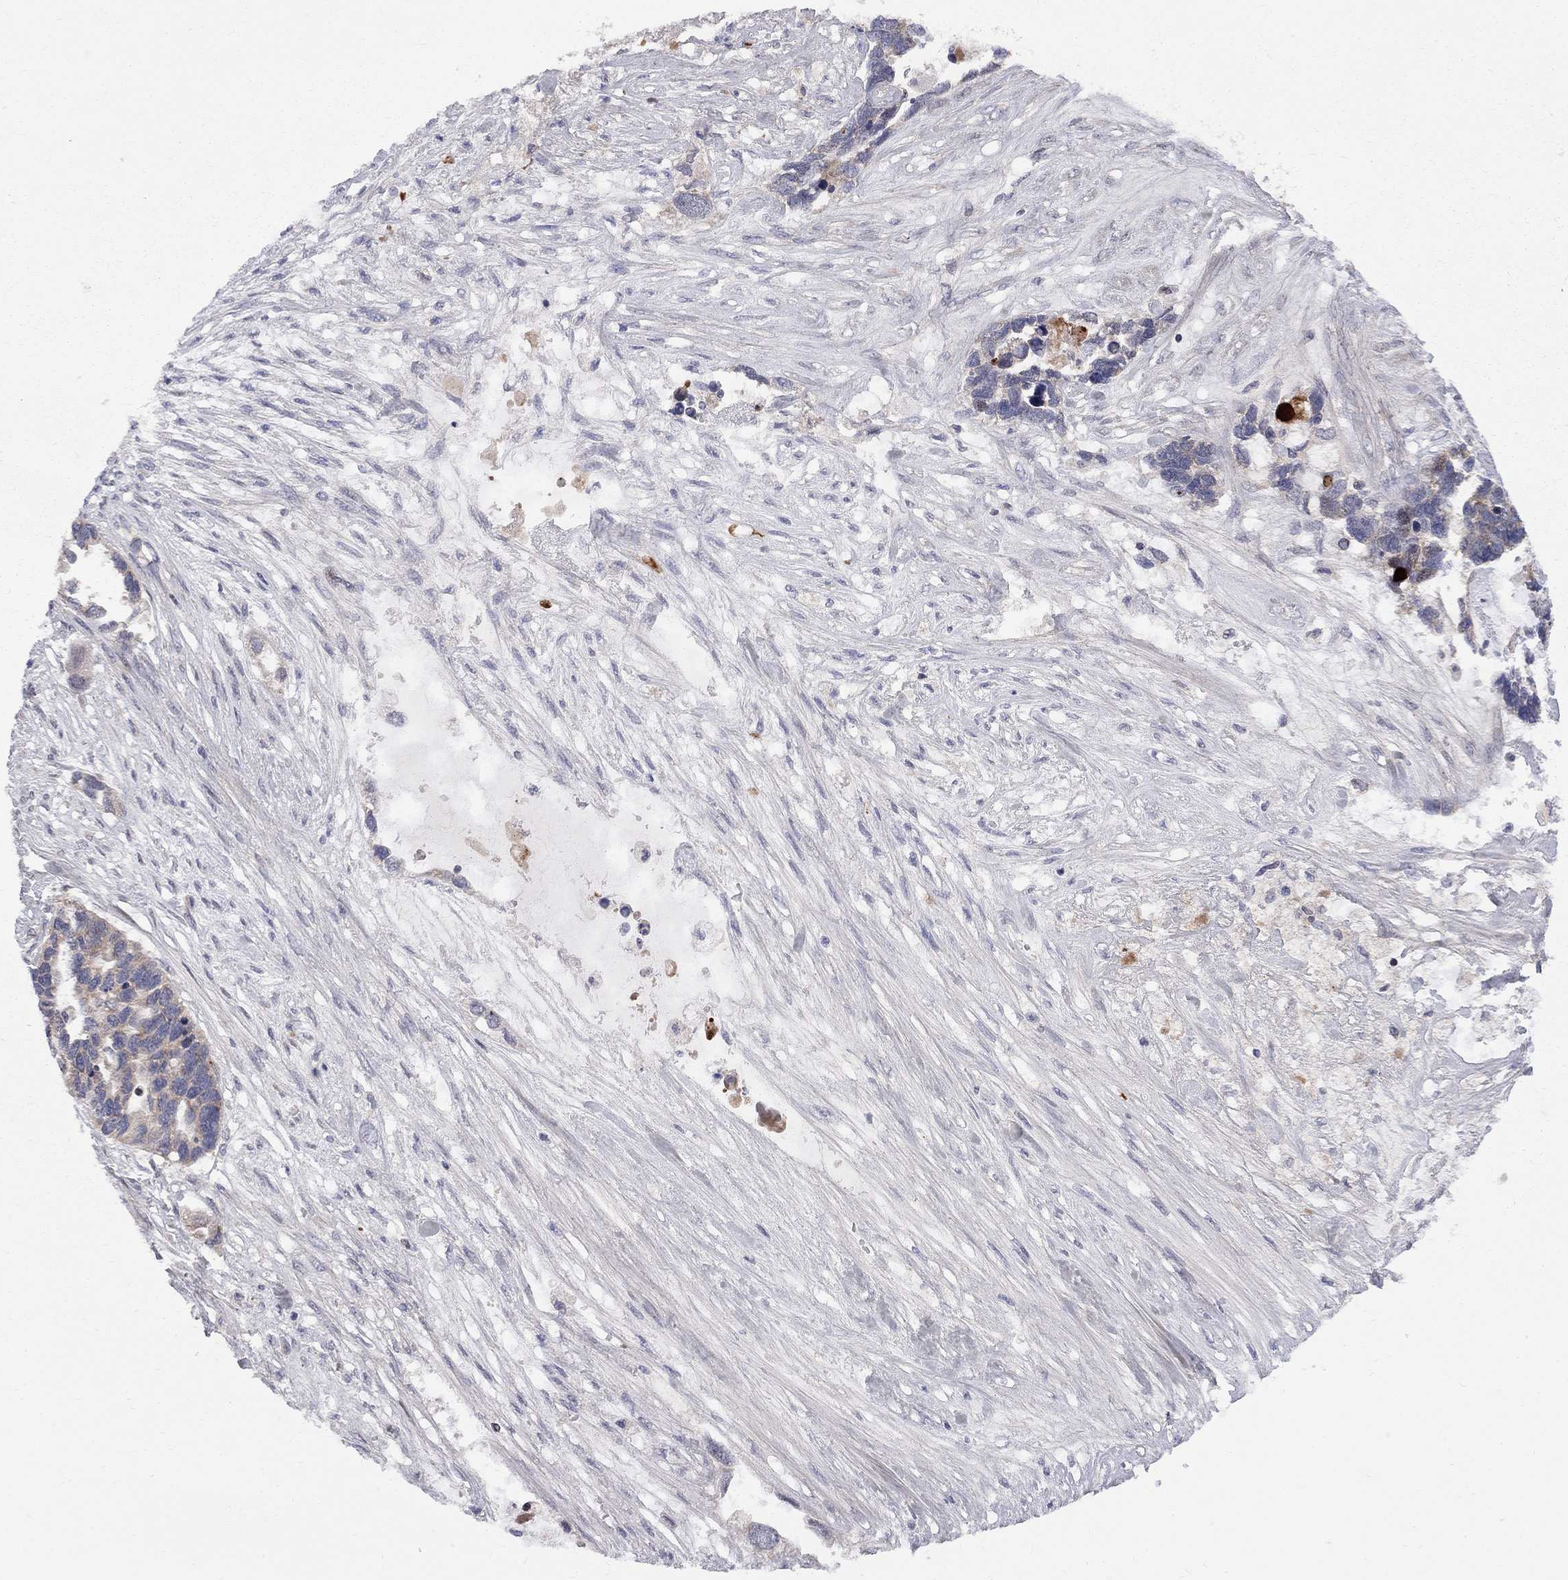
{"staining": {"intensity": "weak", "quantity": "25%-75%", "location": "cytoplasmic/membranous"}, "tissue": "ovarian cancer", "cell_type": "Tumor cells", "image_type": "cancer", "snomed": [{"axis": "morphology", "description": "Cystadenocarcinoma, serous, NOS"}, {"axis": "topography", "description": "Ovary"}], "caption": "Immunohistochemistry of human ovarian cancer (serous cystadenocarcinoma) exhibits low levels of weak cytoplasmic/membranous positivity in approximately 25%-75% of tumor cells.", "gene": "CNOT11", "patient": {"sex": "female", "age": 54}}